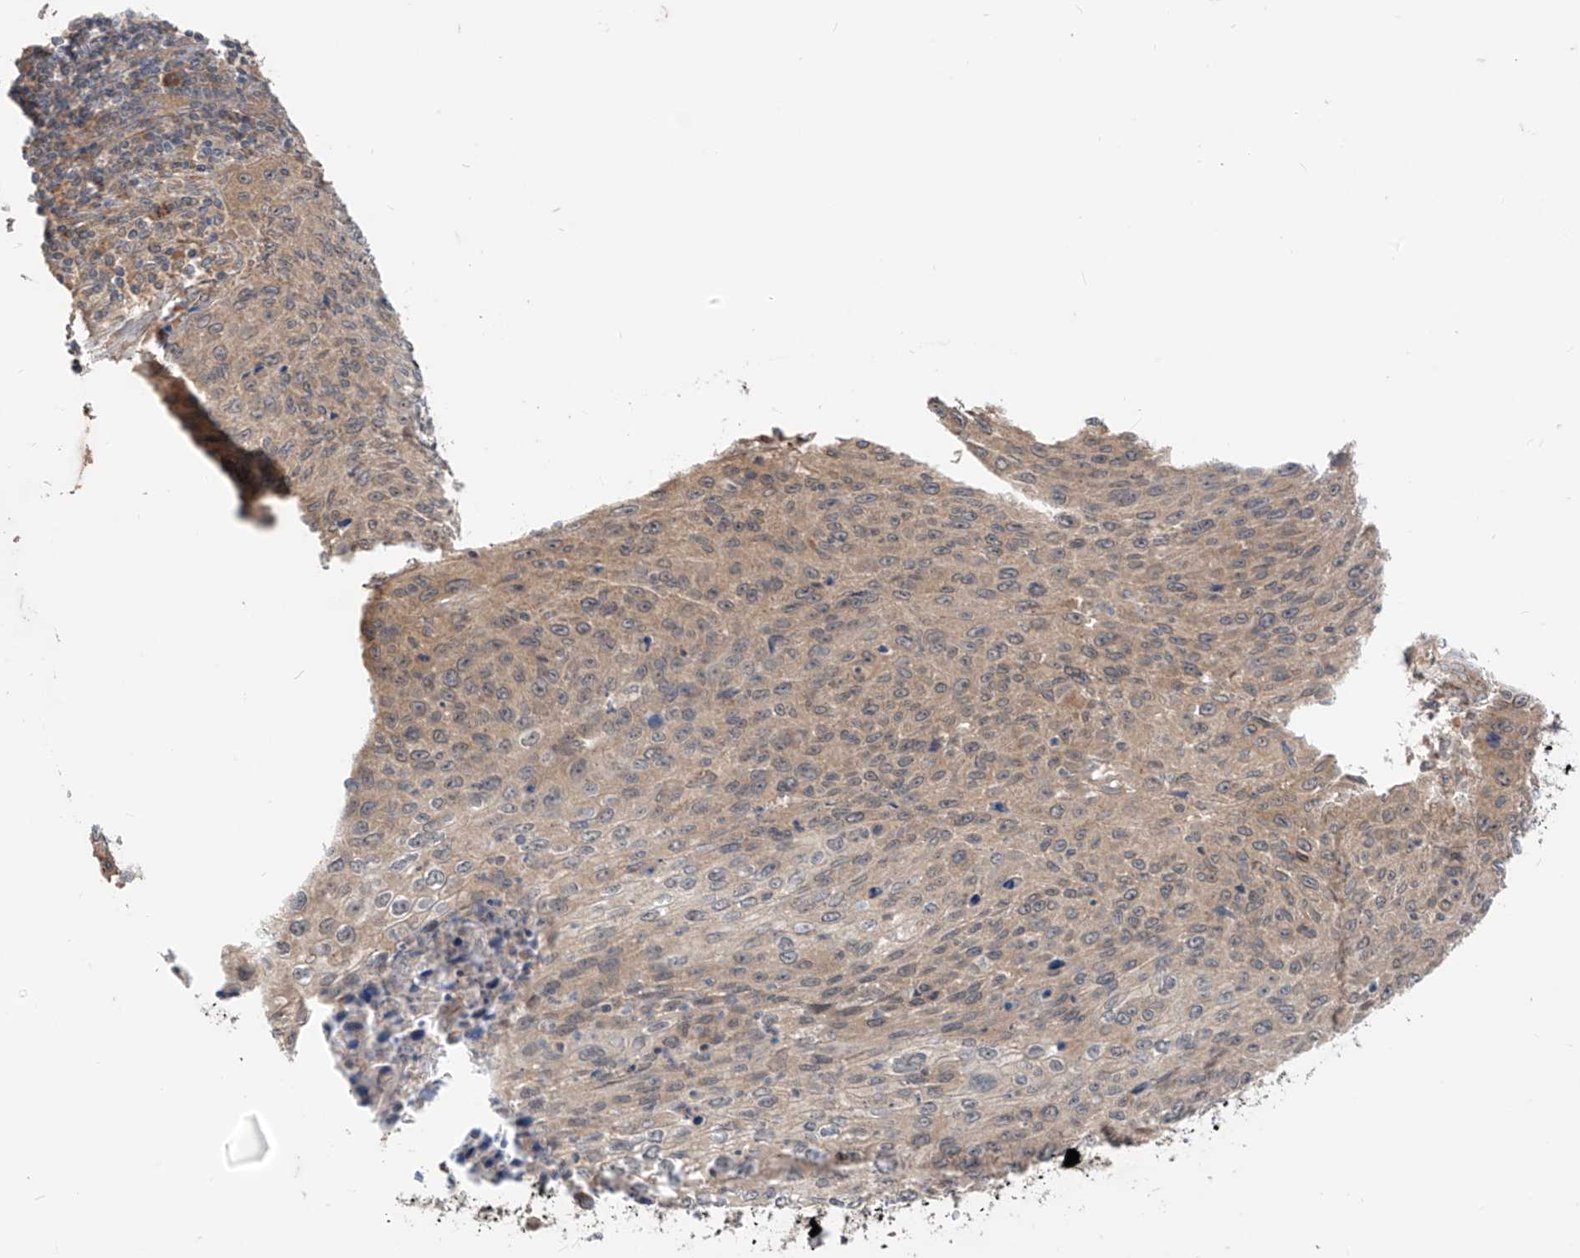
{"staining": {"intensity": "weak", "quantity": ">75%", "location": "cytoplasmic/membranous"}, "tissue": "cervical cancer", "cell_type": "Tumor cells", "image_type": "cancer", "snomed": [{"axis": "morphology", "description": "Squamous cell carcinoma, NOS"}, {"axis": "topography", "description": "Cervix"}], "caption": "Immunohistochemical staining of cervical squamous cell carcinoma exhibits low levels of weak cytoplasmic/membranous protein positivity in approximately >75% of tumor cells. The protein of interest is stained brown, and the nuclei are stained in blue (DAB IHC with brightfield microscopy, high magnification).", "gene": "MTUS2", "patient": {"sex": "female", "age": 32}}